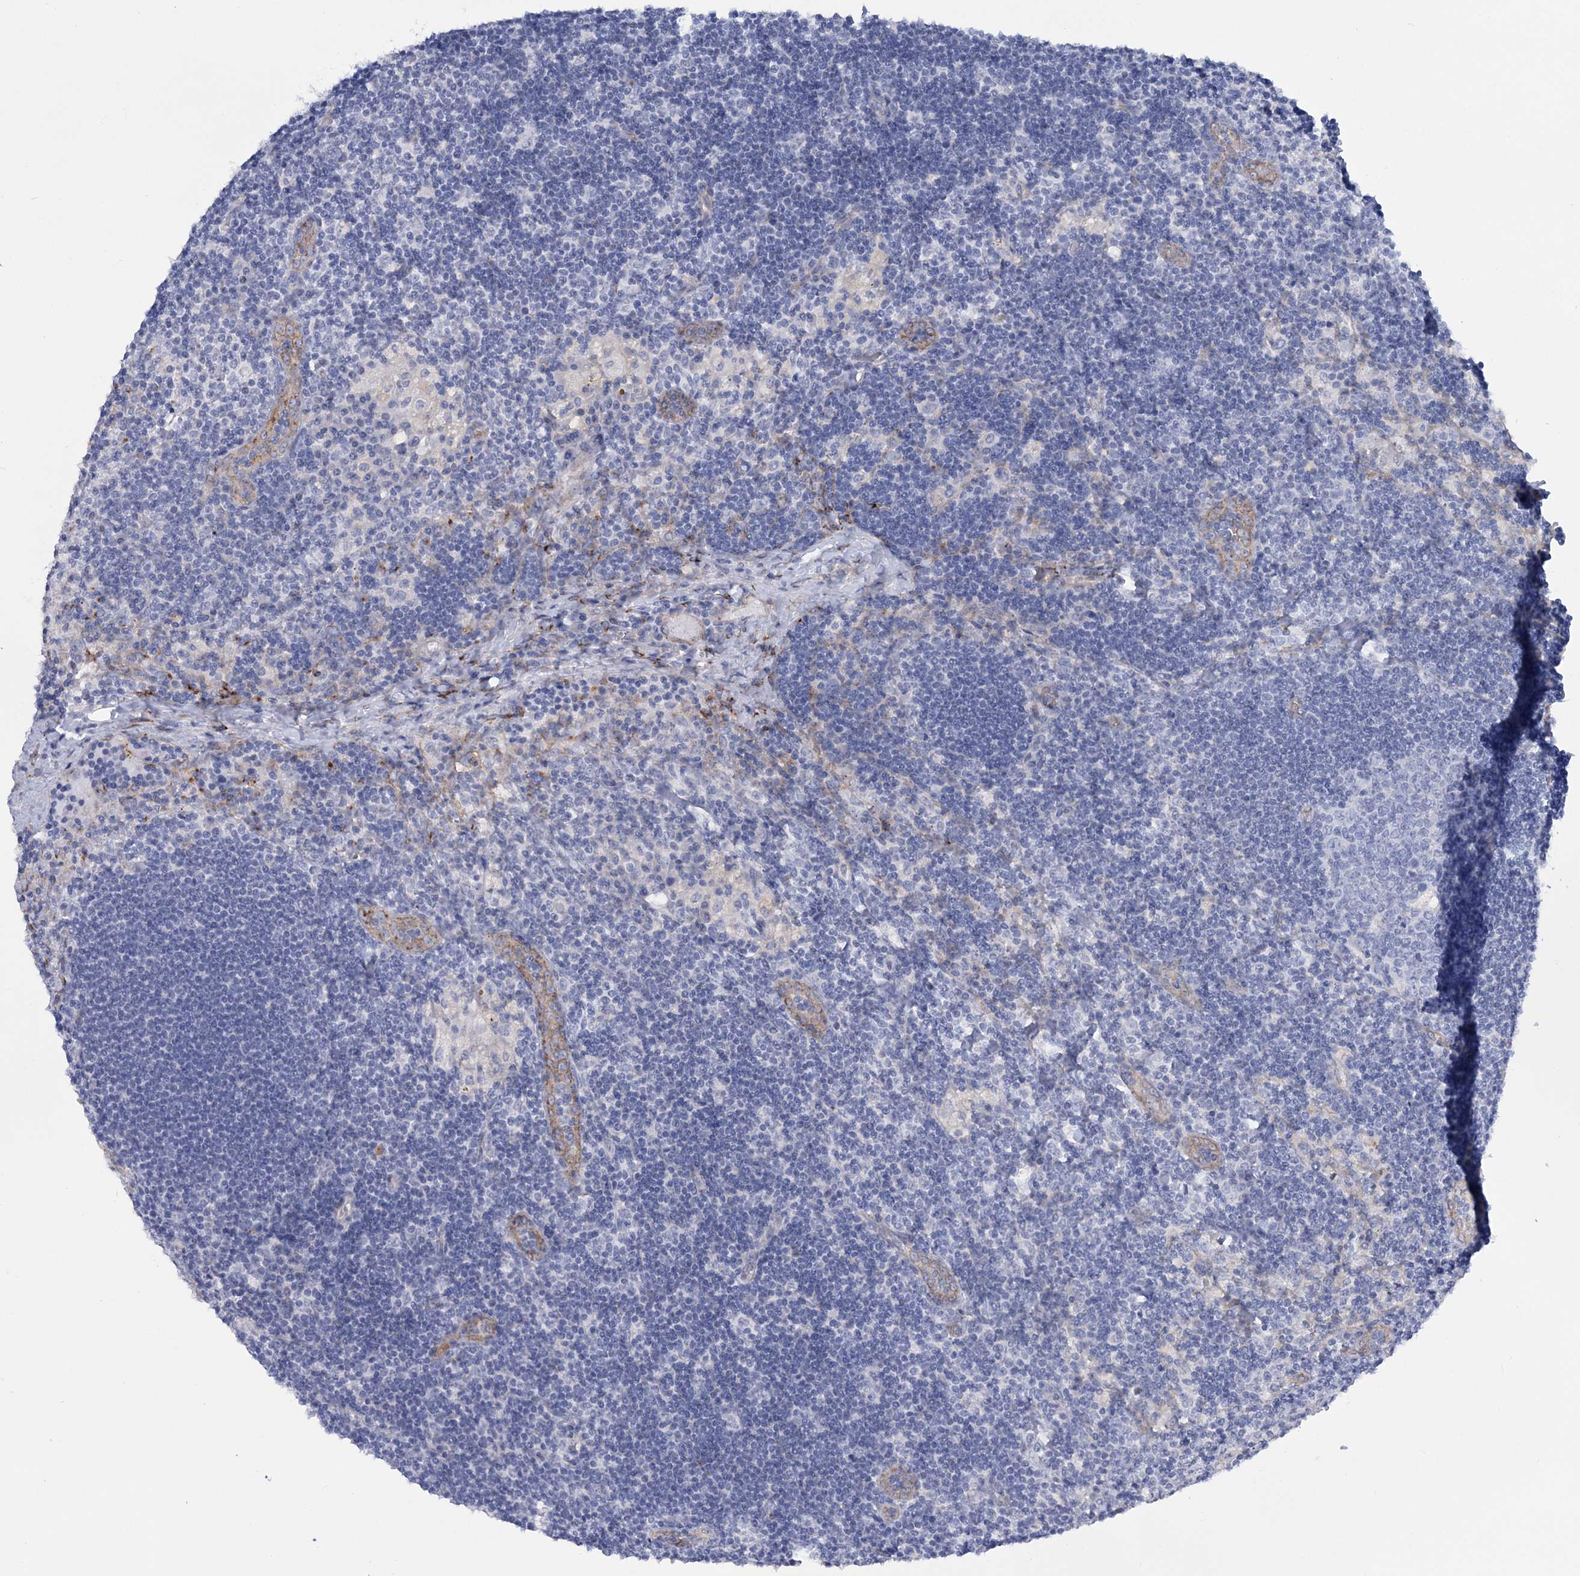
{"staining": {"intensity": "negative", "quantity": "none", "location": "none"}, "tissue": "lymph node", "cell_type": "Germinal center cells", "image_type": "normal", "snomed": [{"axis": "morphology", "description": "Normal tissue, NOS"}, {"axis": "topography", "description": "Lymph node"}], "caption": "The micrograph exhibits no significant staining in germinal center cells of lymph node.", "gene": "RAB11FIP5", "patient": {"sex": "male", "age": 24}}